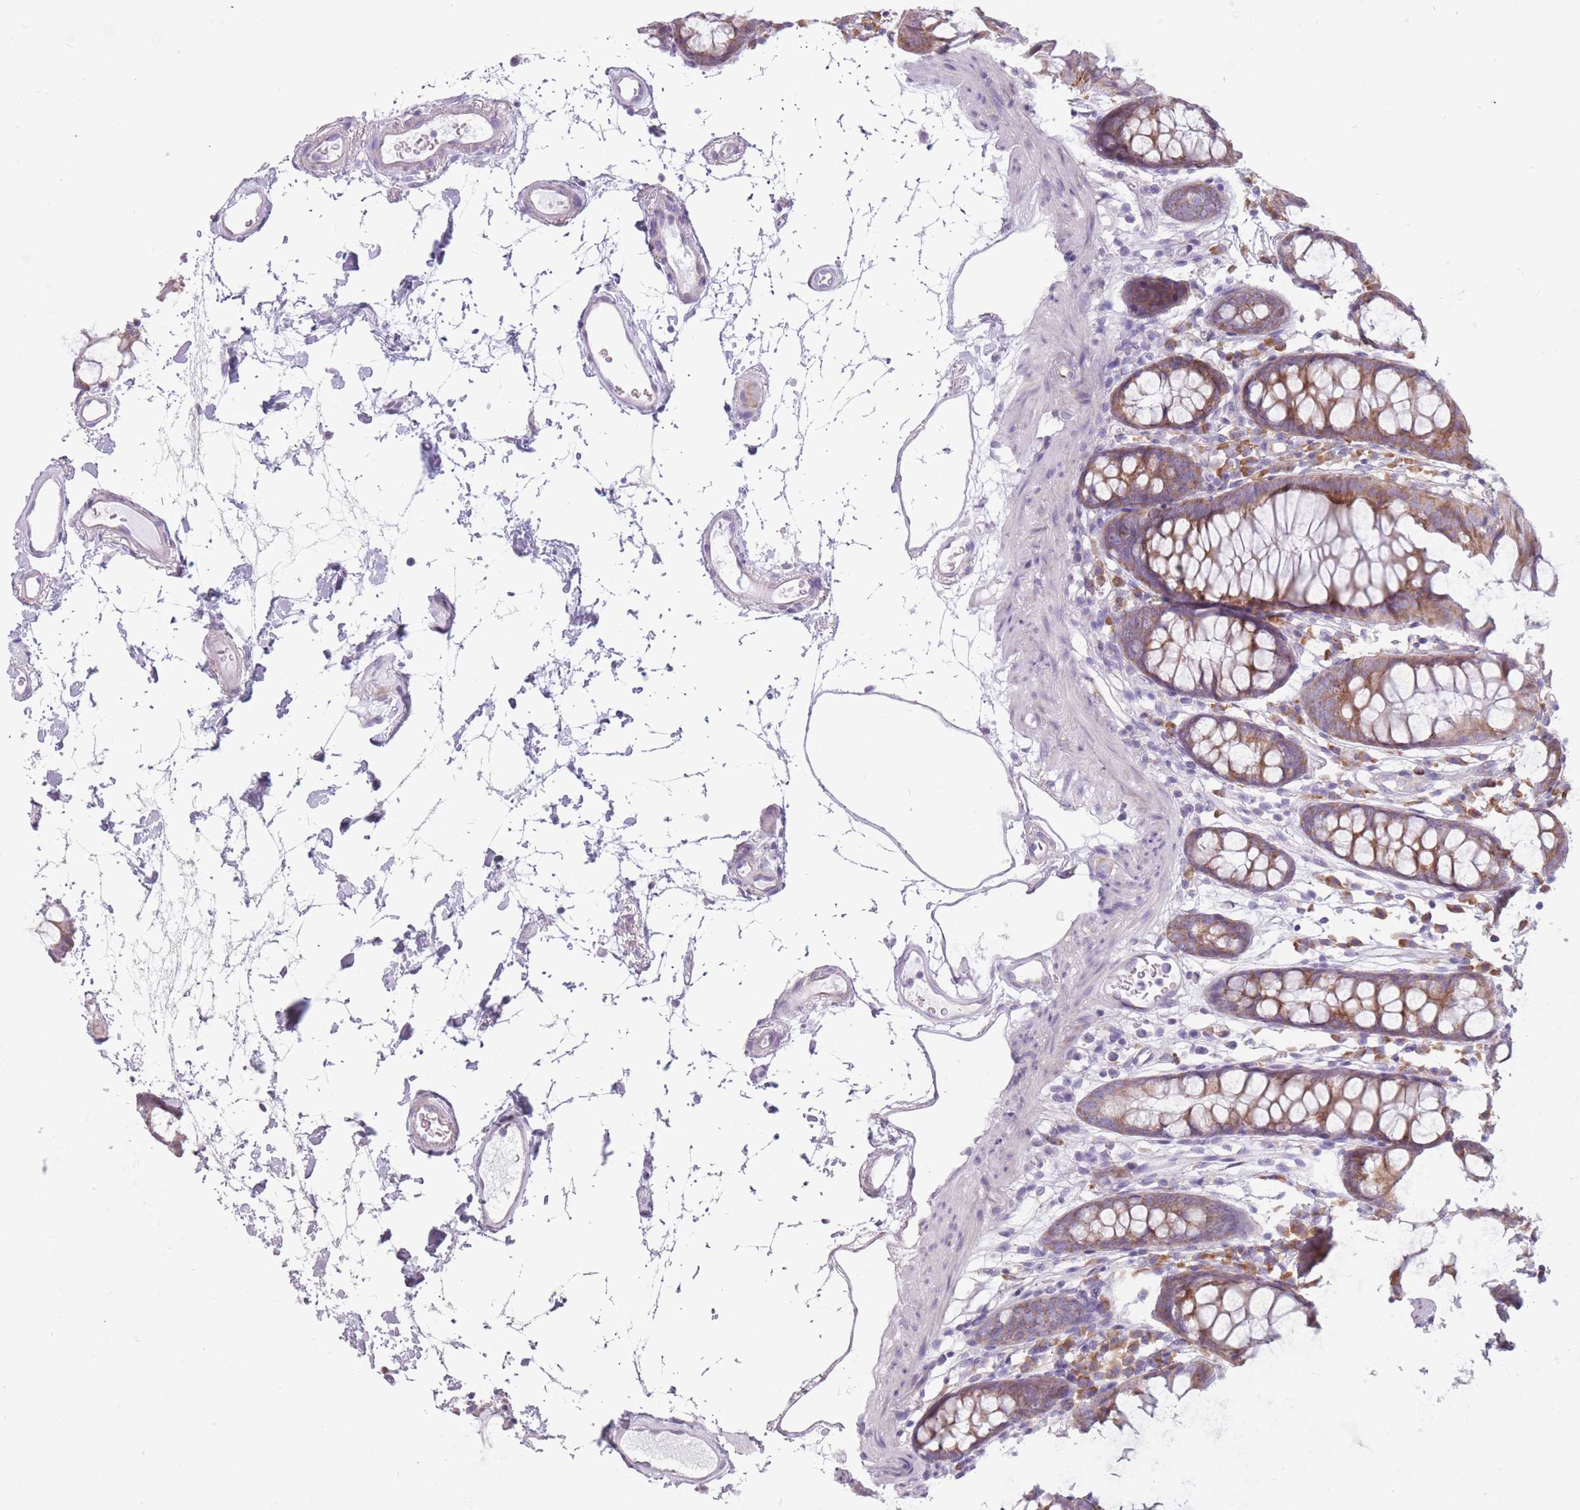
{"staining": {"intensity": "weak", "quantity": ">75%", "location": "cytoplasmic/membranous"}, "tissue": "colon", "cell_type": "Endothelial cells", "image_type": "normal", "snomed": [{"axis": "morphology", "description": "Normal tissue, NOS"}, {"axis": "topography", "description": "Colon"}], "caption": "Protein analysis of benign colon demonstrates weak cytoplasmic/membranous positivity in about >75% of endothelial cells.", "gene": "RPL18", "patient": {"sex": "female", "age": 84}}